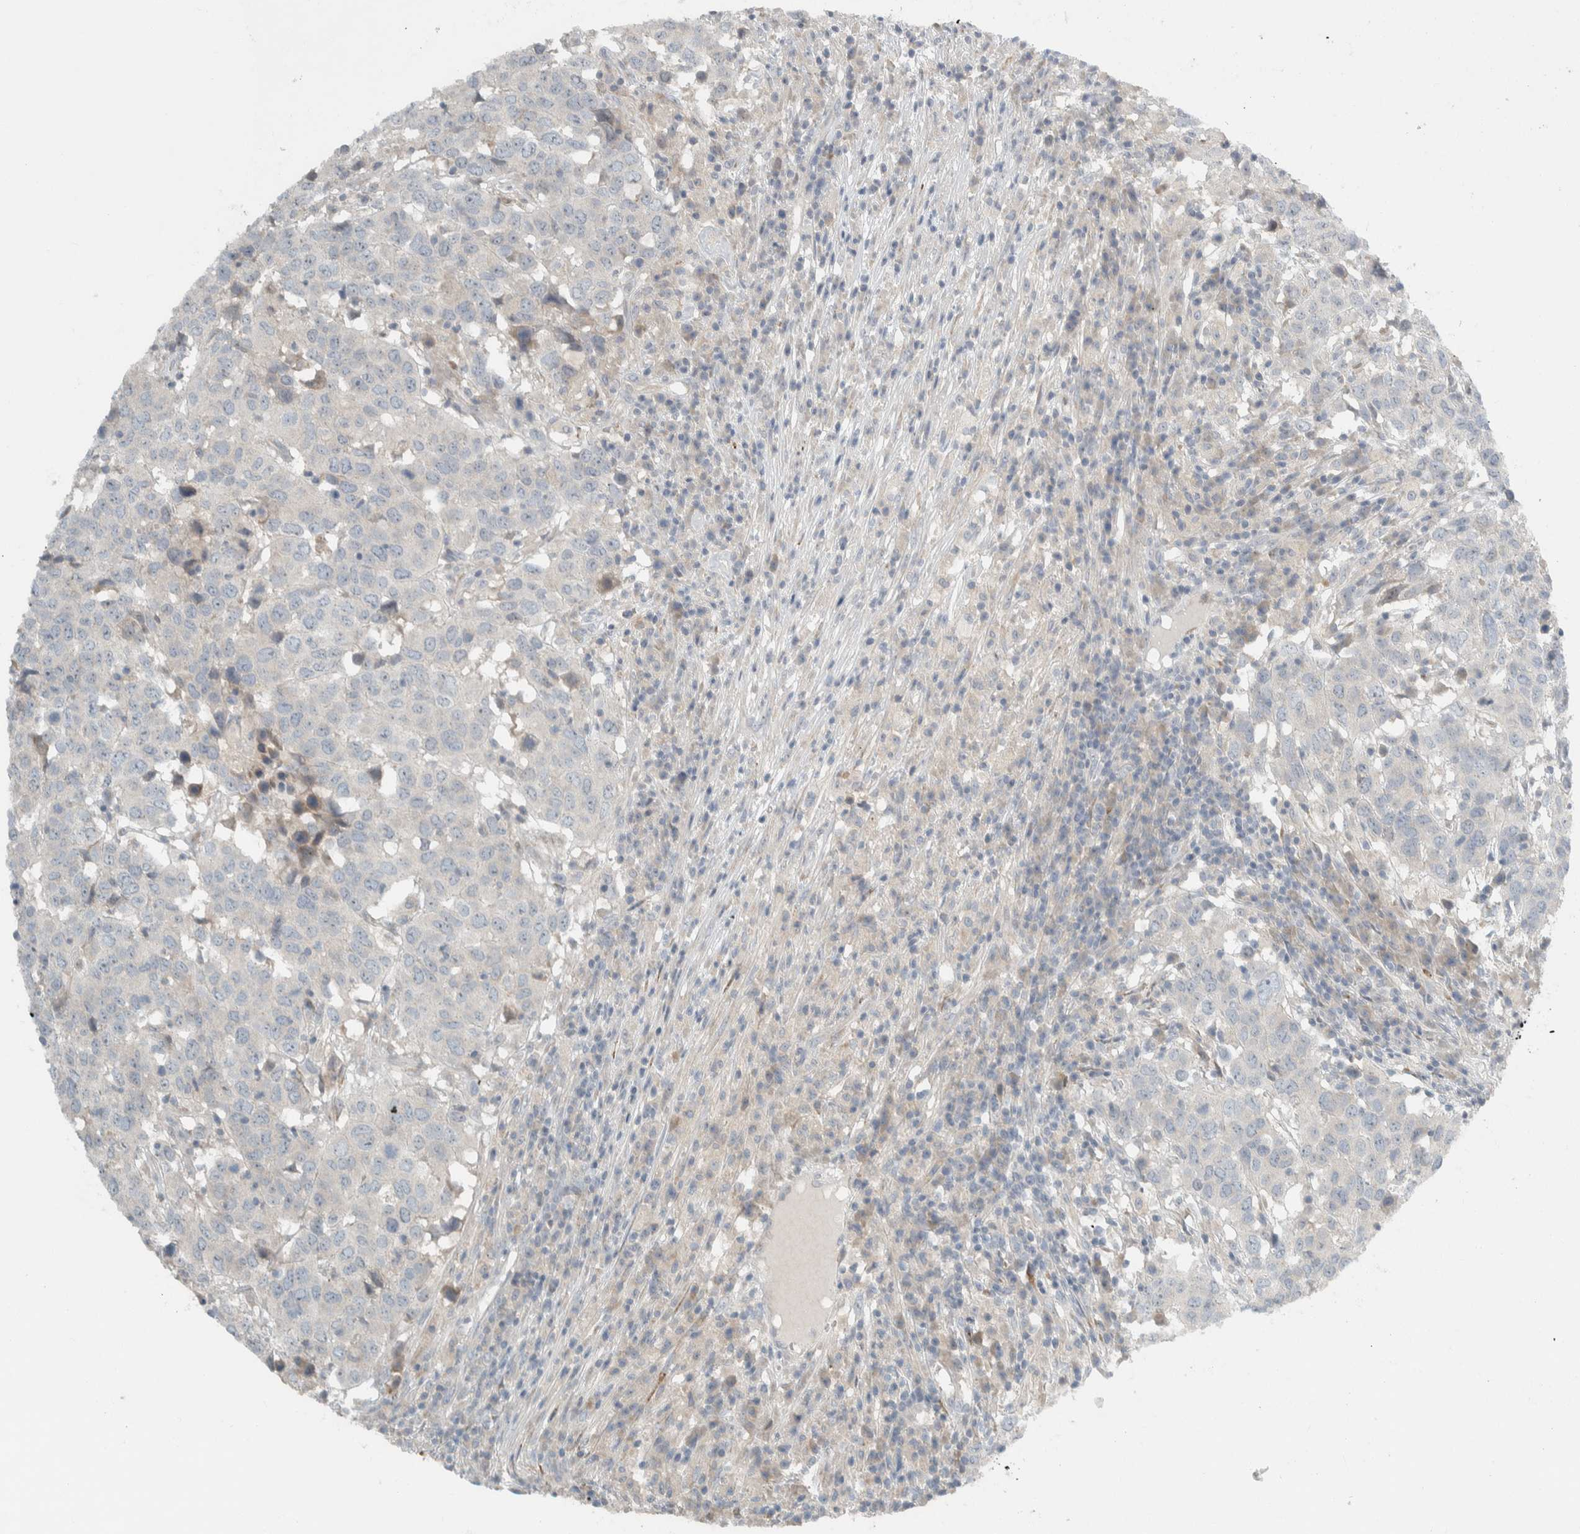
{"staining": {"intensity": "negative", "quantity": "none", "location": "none"}, "tissue": "head and neck cancer", "cell_type": "Tumor cells", "image_type": "cancer", "snomed": [{"axis": "morphology", "description": "Squamous cell carcinoma, NOS"}, {"axis": "topography", "description": "Head-Neck"}], "caption": "This photomicrograph is of head and neck cancer stained with immunohistochemistry (IHC) to label a protein in brown with the nuclei are counter-stained blue. There is no staining in tumor cells.", "gene": "HGS", "patient": {"sex": "male", "age": 66}}